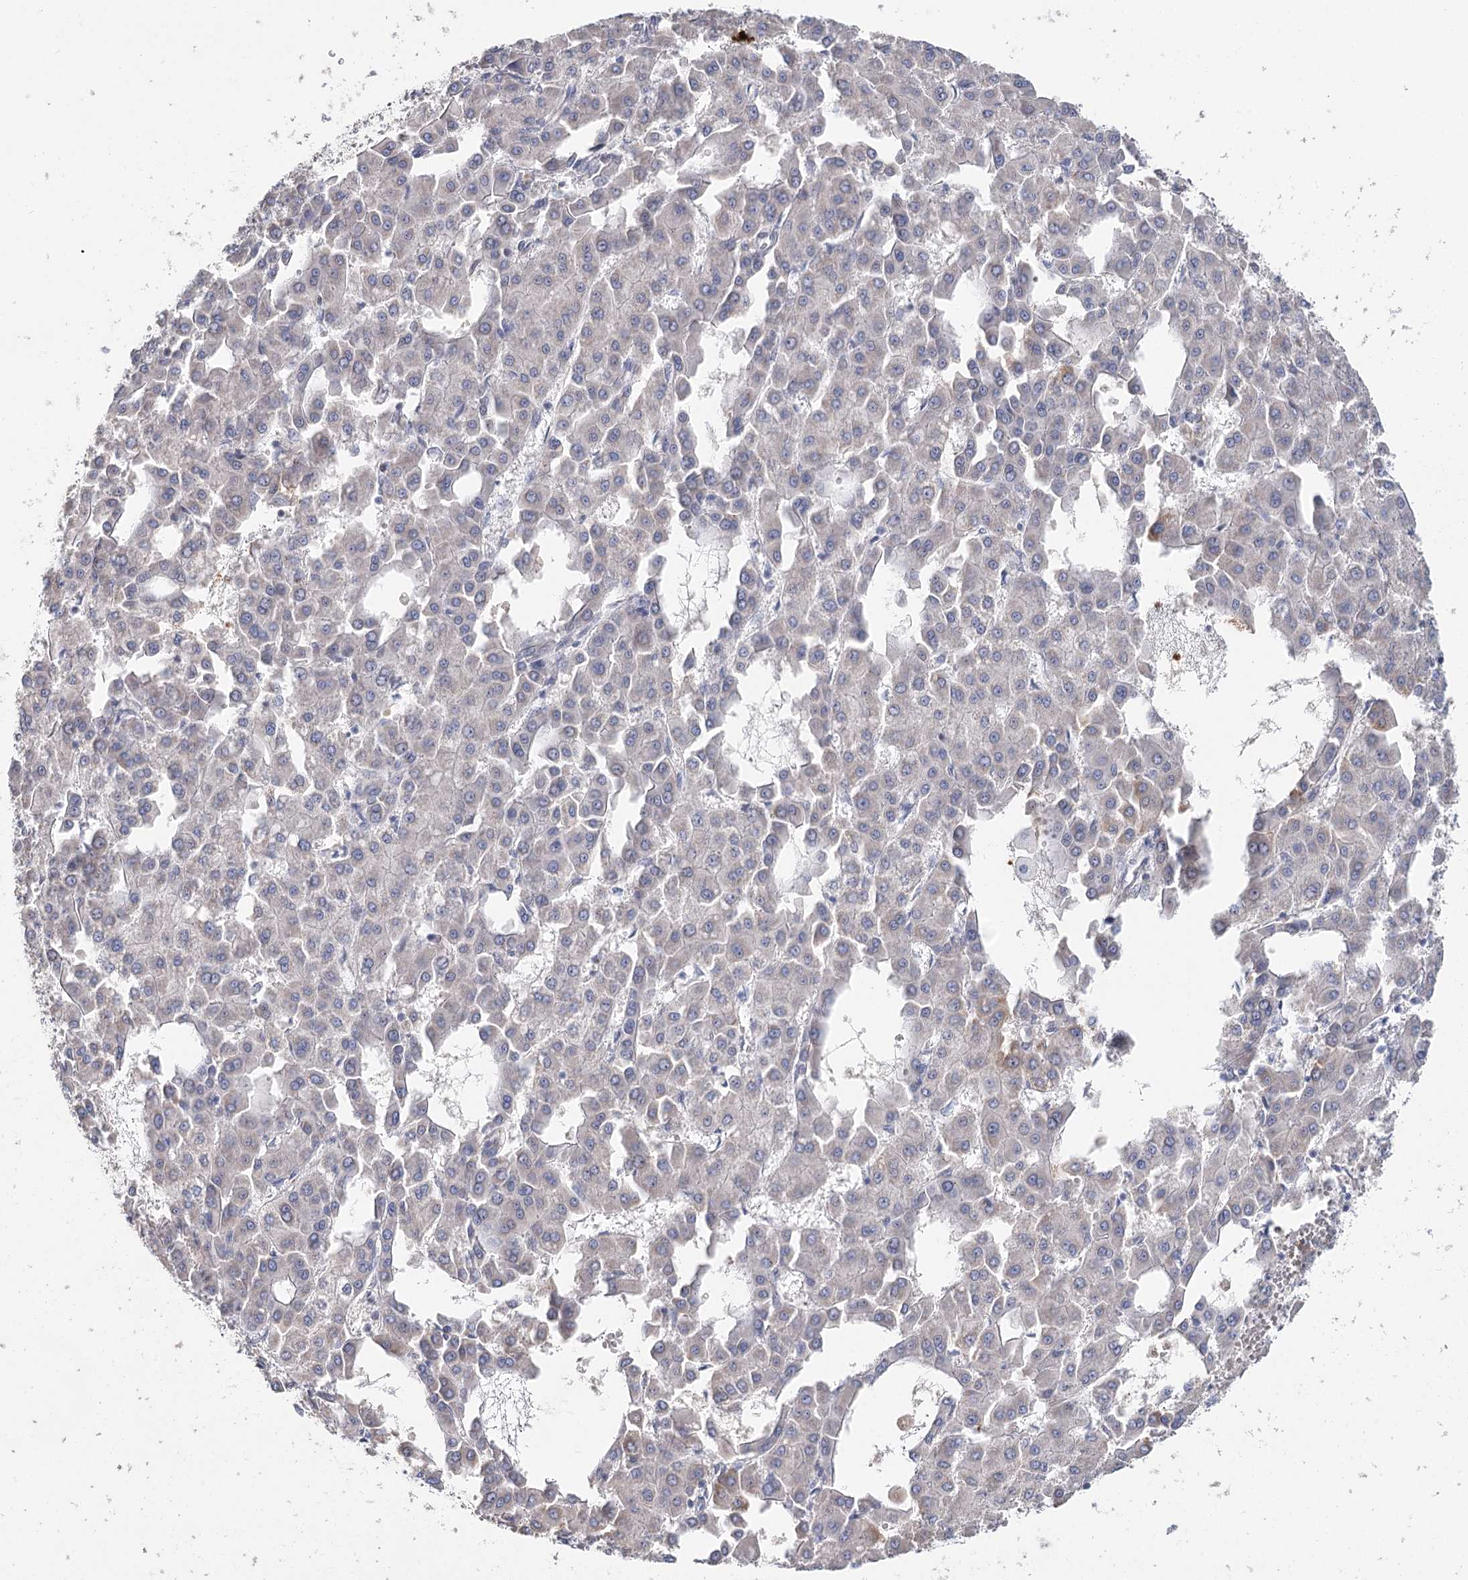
{"staining": {"intensity": "moderate", "quantity": "<25%", "location": "cytoplasmic/membranous"}, "tissue": "liver cancer", "cell_type": "Tumor cells", "image_type": "cancer", "snomed": [{"axis": "morphology", "description": "Carcinoma, Hepatocellular, NOS"}, {"axis": "topography", "description": "Liver"}], "caption": "Liver hepatocellular carcinoma stained with DAB (3,3'-diaminobenzidine) immunohistochemistry demonstrates low levels of moderate cytoplasmic/membranous expression in approximately <25% of tumor cells. The staining was performed using DAB to visualize the protein expression in brown, while the nuclei were stained in blue with hematoxylin (Magnification: 20x).", "gene": "ARHGAP44", "patient": {"sex": "male", "age": 47}}